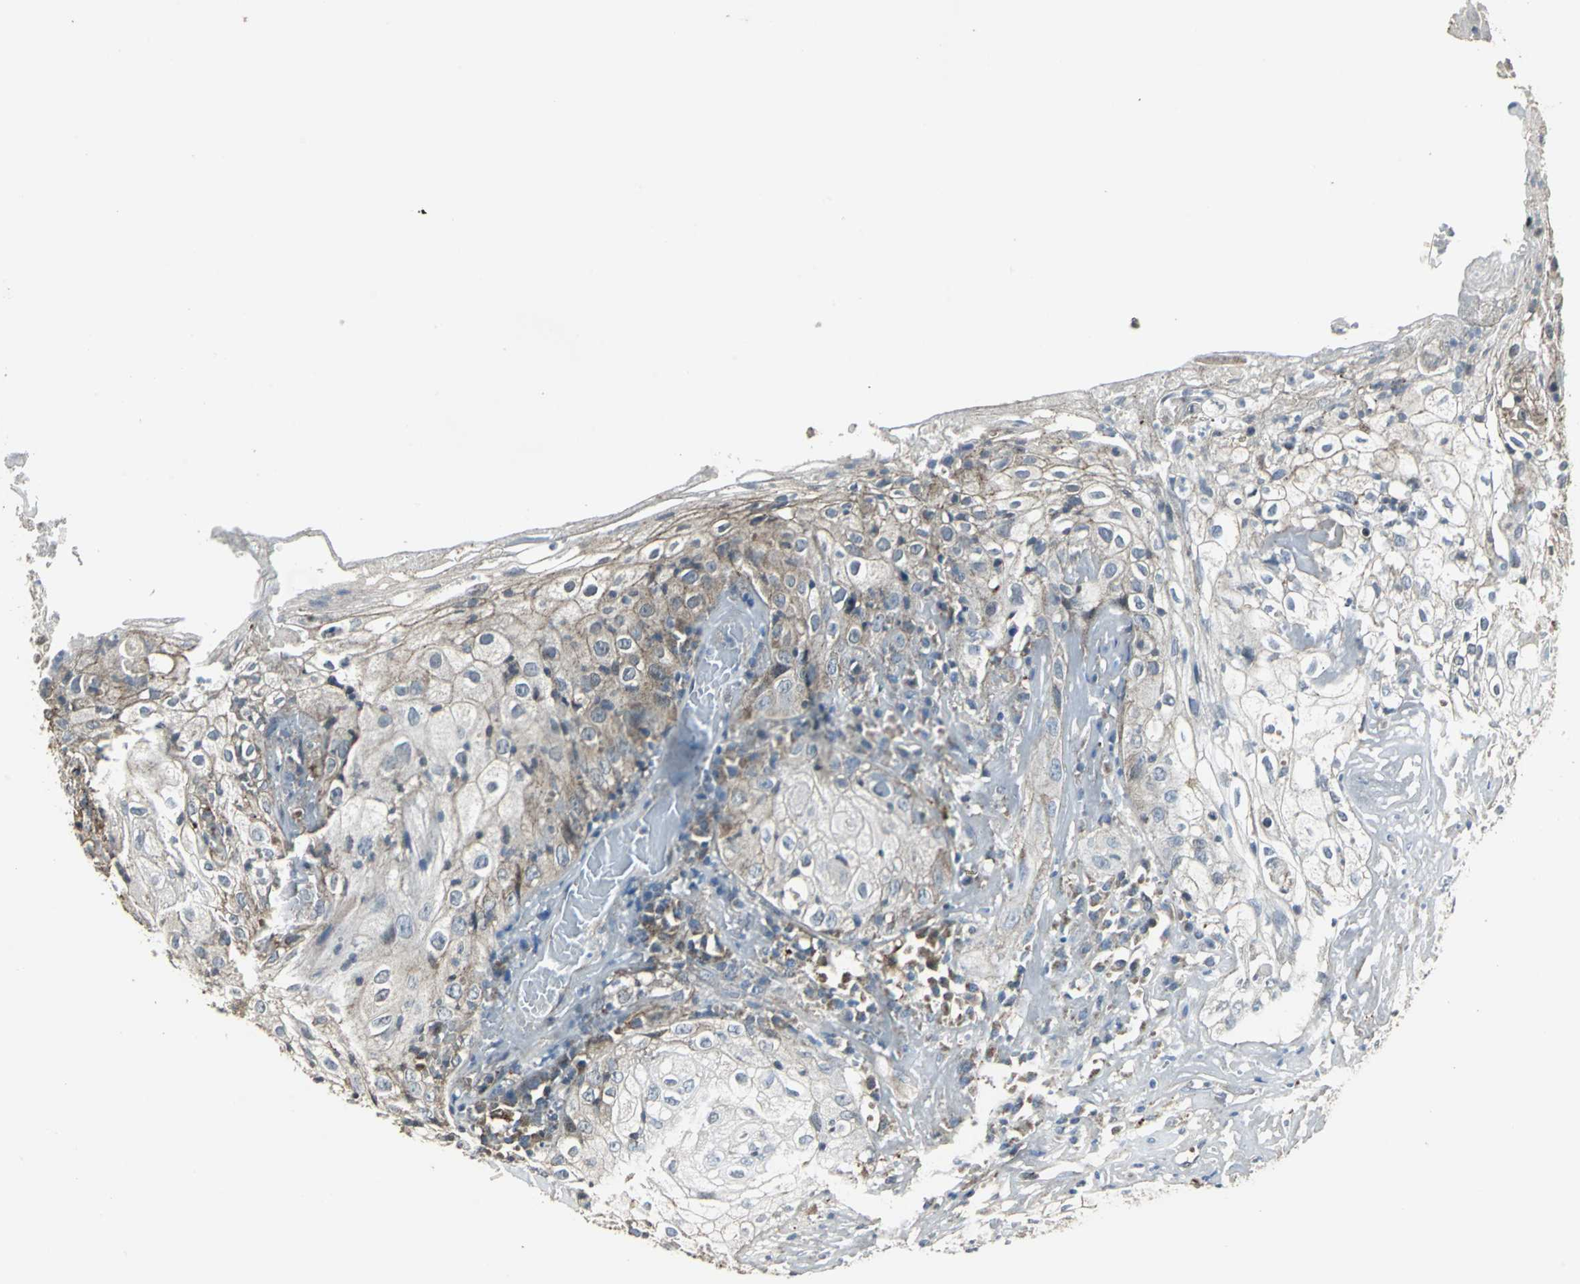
{"staining": {"intensity": "negative", "quantity": "none", "location": "none"}, "tissue": "skin cancer", "cell_type": "Tumor cells", "image_type": "cancer", "snomed": [{"axis": "morphology", "description": "Squamous cell carcinoma, NOS"}, {"axis": "topography", "description": "Skin"}], "caption": "Squamous cell carcinoma (skin) was stained to show a protein in brown. There is no significant staining in tumor cells.", "gene": "DNAJB4", "patient": {"sex": "male", "age": 65}}